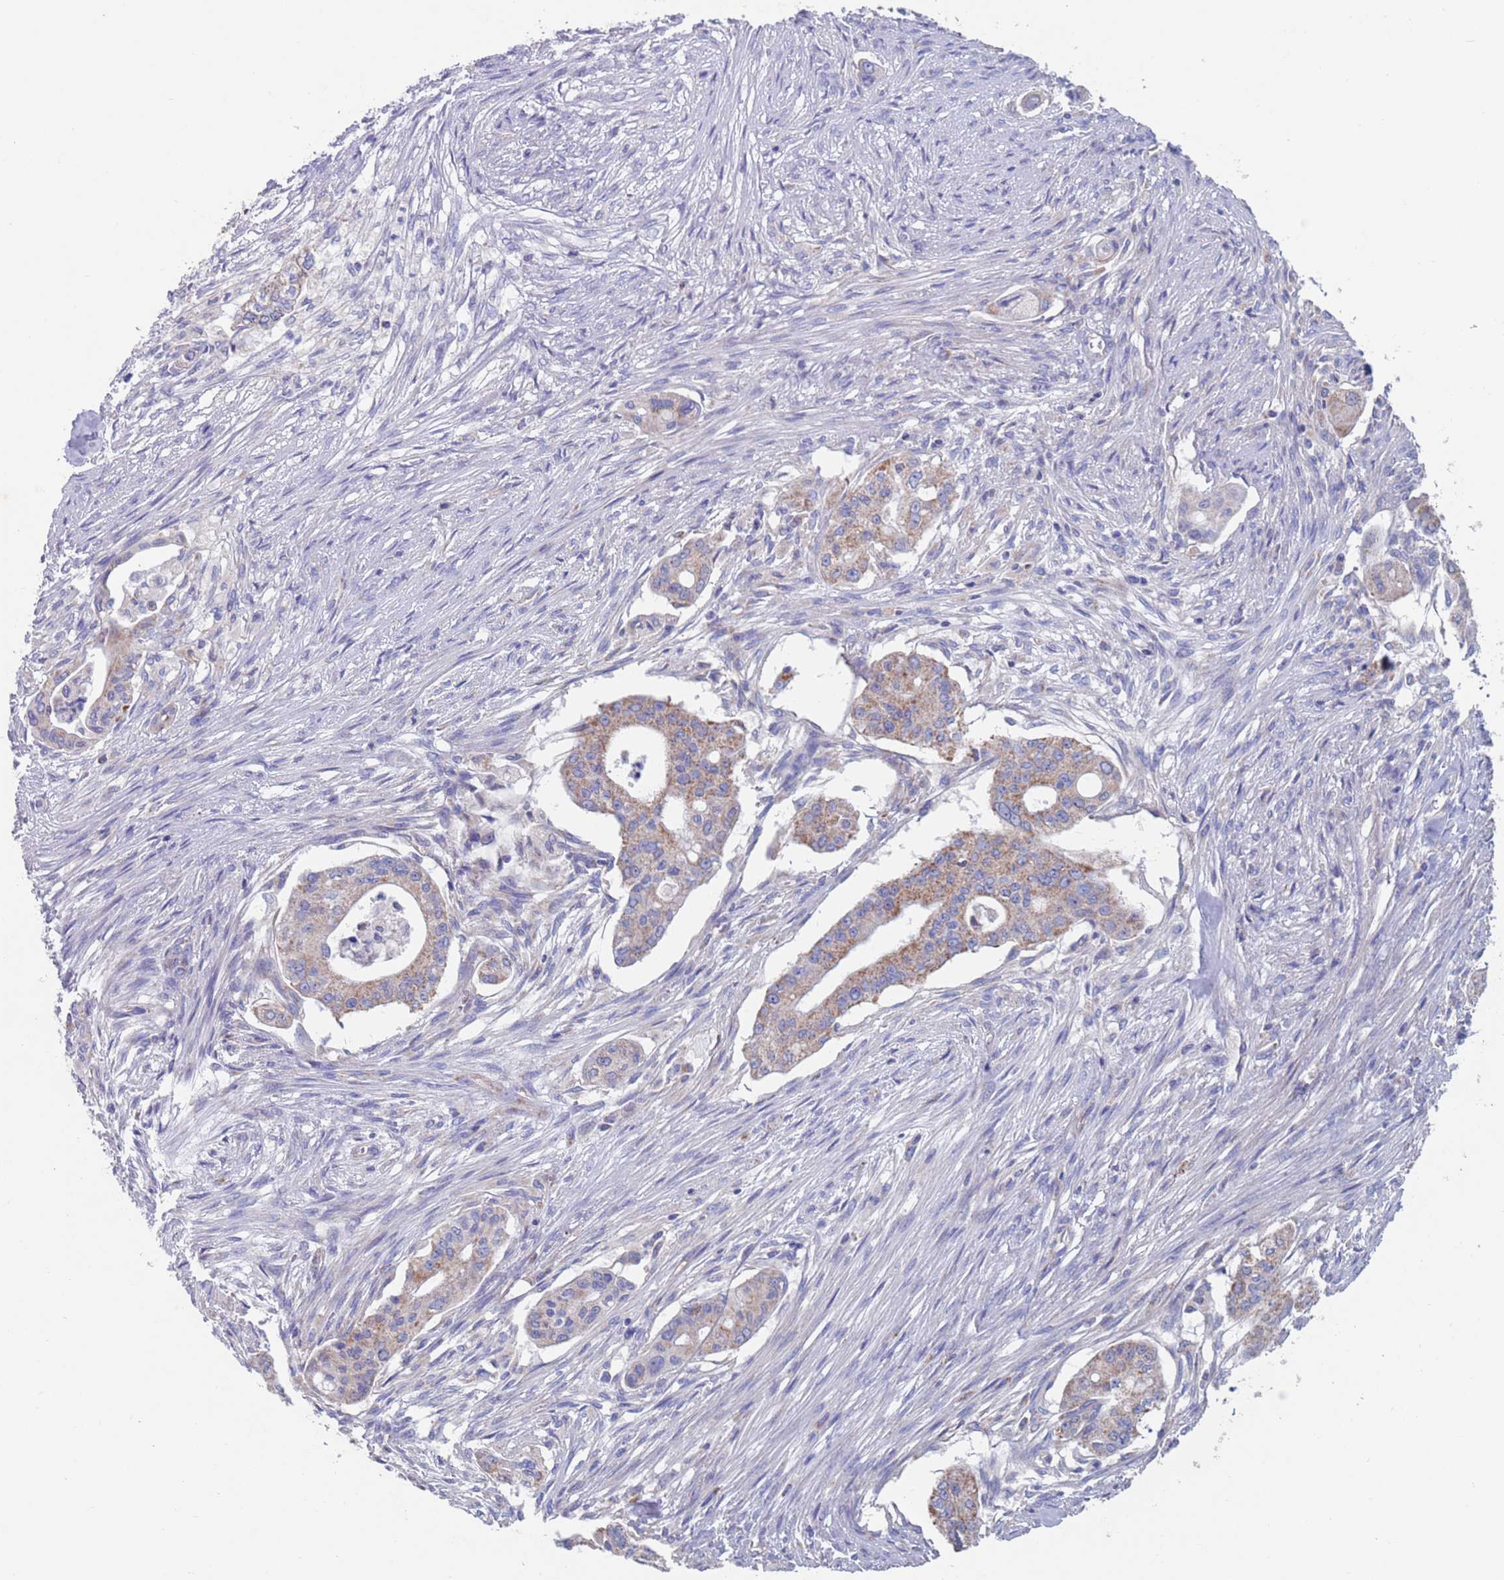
{"staining": {"intensity": "moderate", "quantity": ">75%", "location": "cytoplasmic/membranous"}, "tissue": "pancreatic cancer", "cell_type": "Tumor cells", "image_type": "cancer", "snomed": [{"axis": "morphology", "description": "Adenocarcinoma, NOS"}, {"axis": "topography", "description": "Pancreas"}], "caption": "Immunohistochemical staining of pancreatic cancer (adenocarcinoma) displays medium levels of moderate cytoplasmic/membranous protein positivity in about >75% of tumor cells. (DAB IHC, brown staining for protein, blue staining for nuclei).", "gene": "MRPL22", "patient": {"sex": "male", "age": 46}}